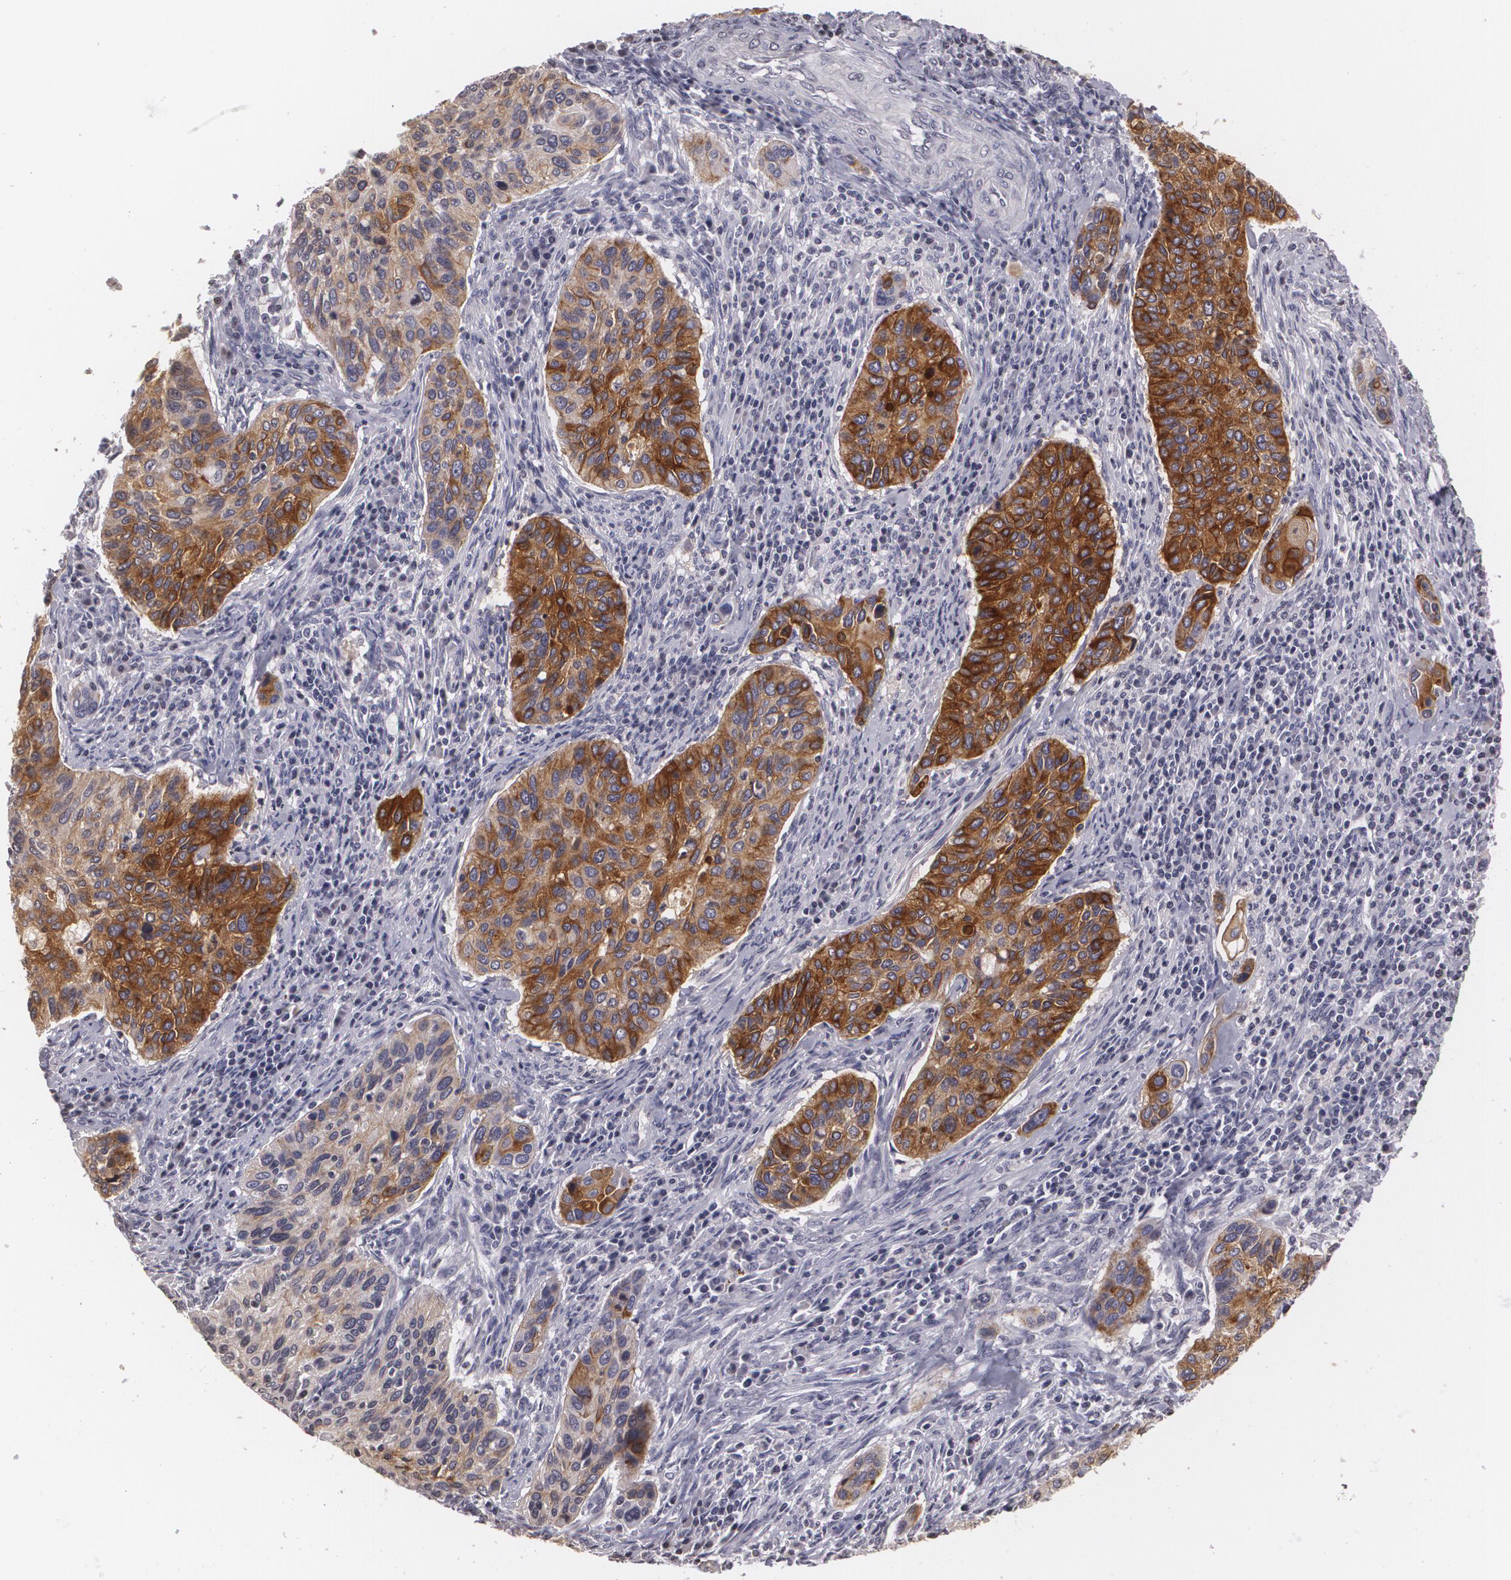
{"staining": {"intensity": "moderate", "quantity": ">75%", "location": "cytoplasmic/membranous"}, "tissue": "cervical cancer", "cell_type": "Tumor cells", "image_type": "cancer", "snomed": [{"axis": "morphology", "description": "Adenocarcinoma, NOS"}, {"axis": "topography", "description": "Cervix"}], "caption": "An image of human cervical cancer (adenocarcinoma) stained for a protein displays moderate cytoplasmic/membranous brown staining in tumor cells.", "gene": "MUC1", "patient": {"sex": "female", "age": 29}}